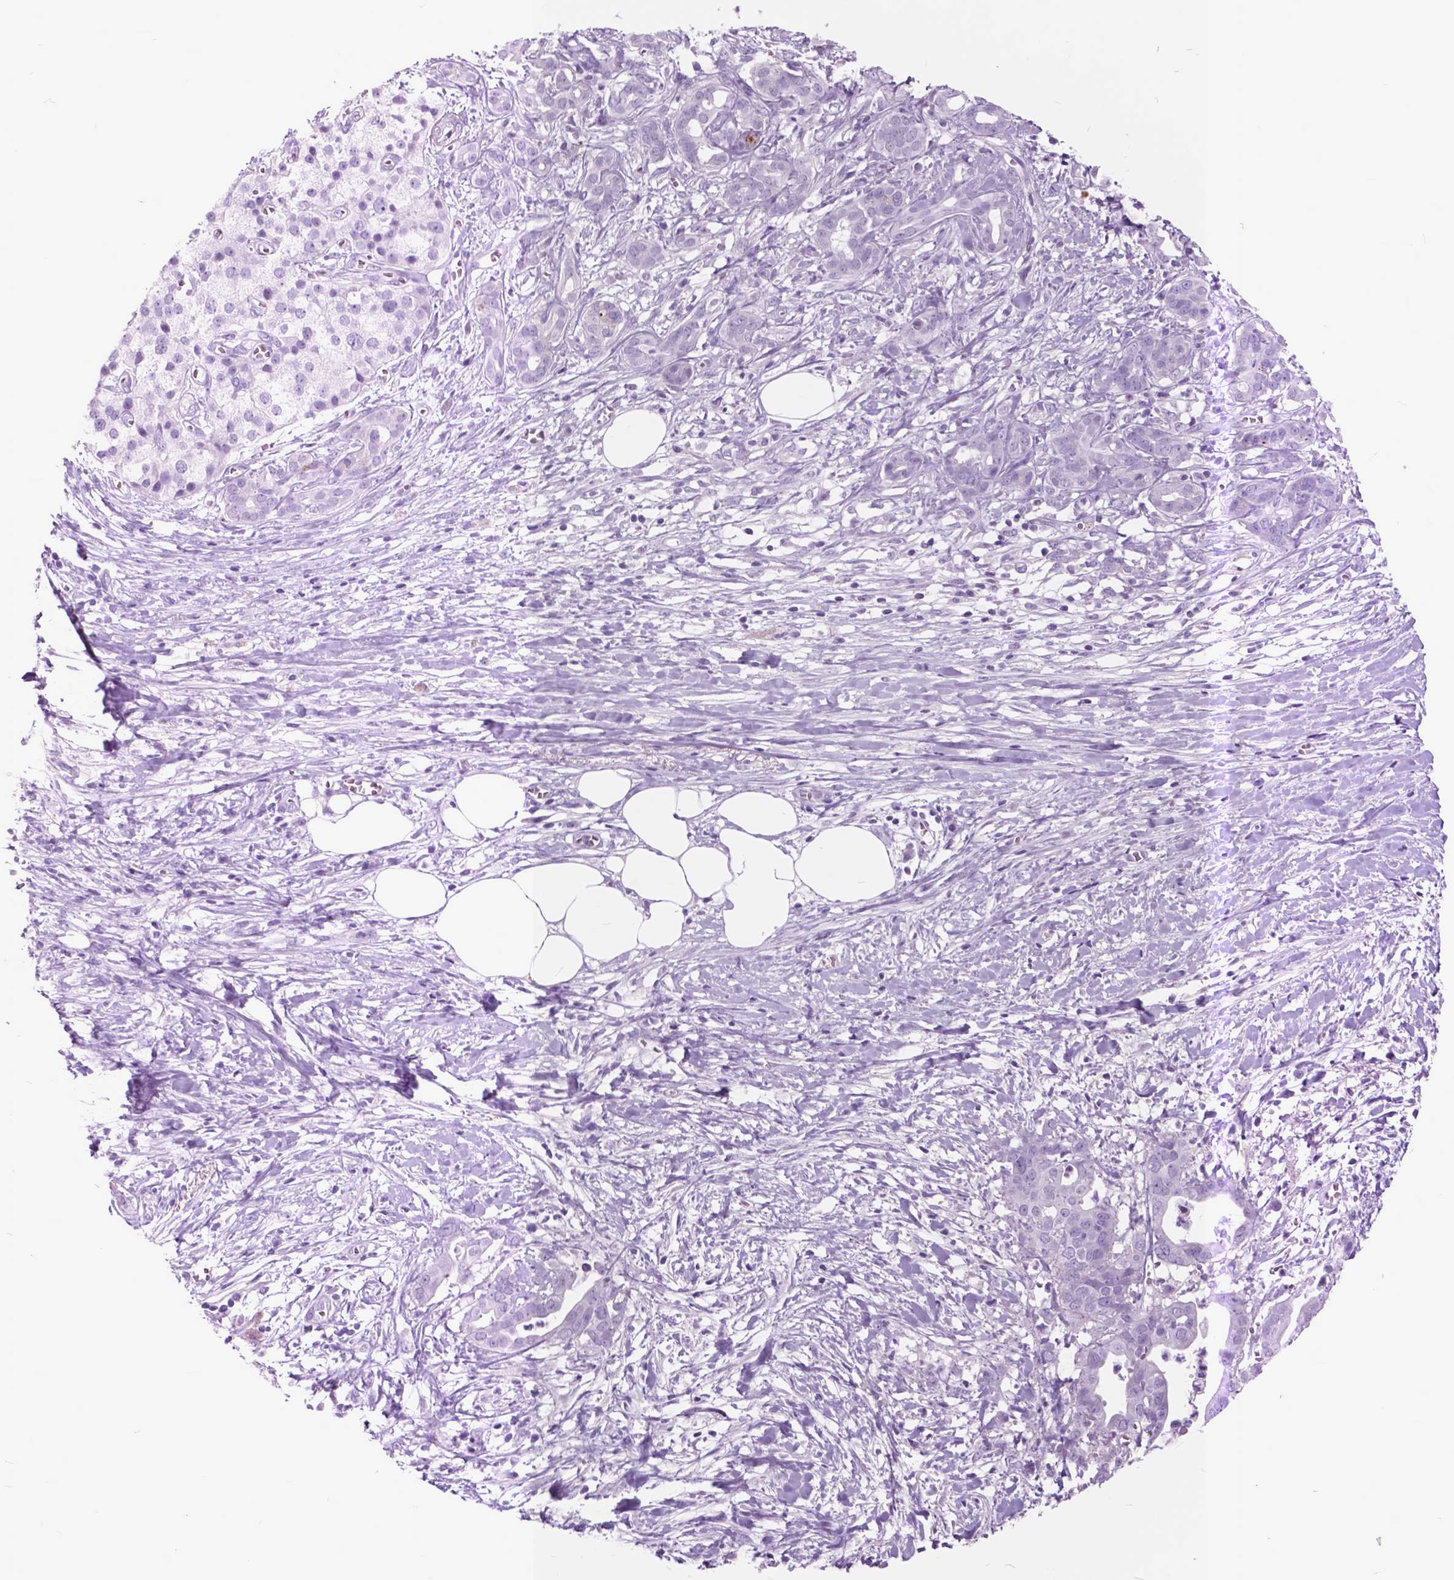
{"staining": {"intensity": "negative", "quantity": "none", "location": "none"}, "tissue": "pancreatic cancer", "cell_type": "Tumor cells", "image_type": "cancer", "snomed": [{"axis": "morphology", "description": "Adenocarcinoma, NOS"}, {"axis": "topography", "description": "Pancreas"}], "caption": "An image of human pancreatic cancer is negative for staining in tumor cells.", "gene": "GDF9", "patient": {"sex": "male", "age": 61}}